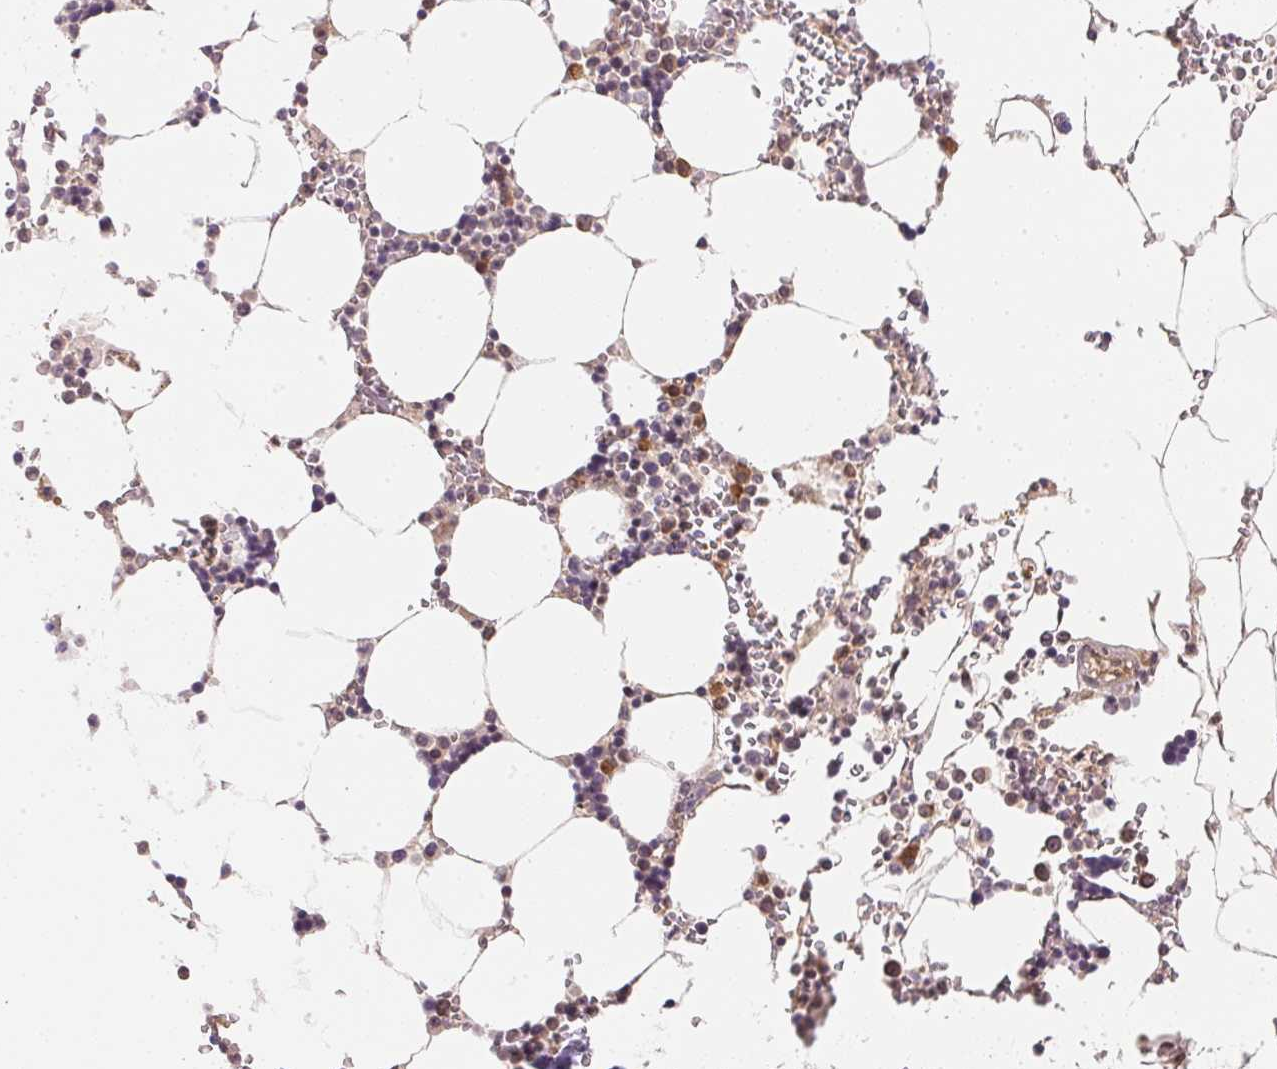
{"staining": {"intensity": "moderate", "quantity": "<25%", "location": "cytoplasmic/membranous"}, "tissue": "bone marrow", "cell_type": "Hematopoietic cells", "image_type": "normal", "snomed": [{"axis": "morphology", "description": "Normal tissue, NOS"}, {"axis": "topography", "description": "Bone marrow"}], "caption": "High-magnification brightfield microscopy of normal bone marrow stained with DAB (brown) and counterstained with hematoxylin (blue). hematopoietic cells exhibit moderate cytoplasmic/membranous positivity is present in about<25% of cells.", "gene": "EI24", "patient": {"sex": "male", "age": 64}}